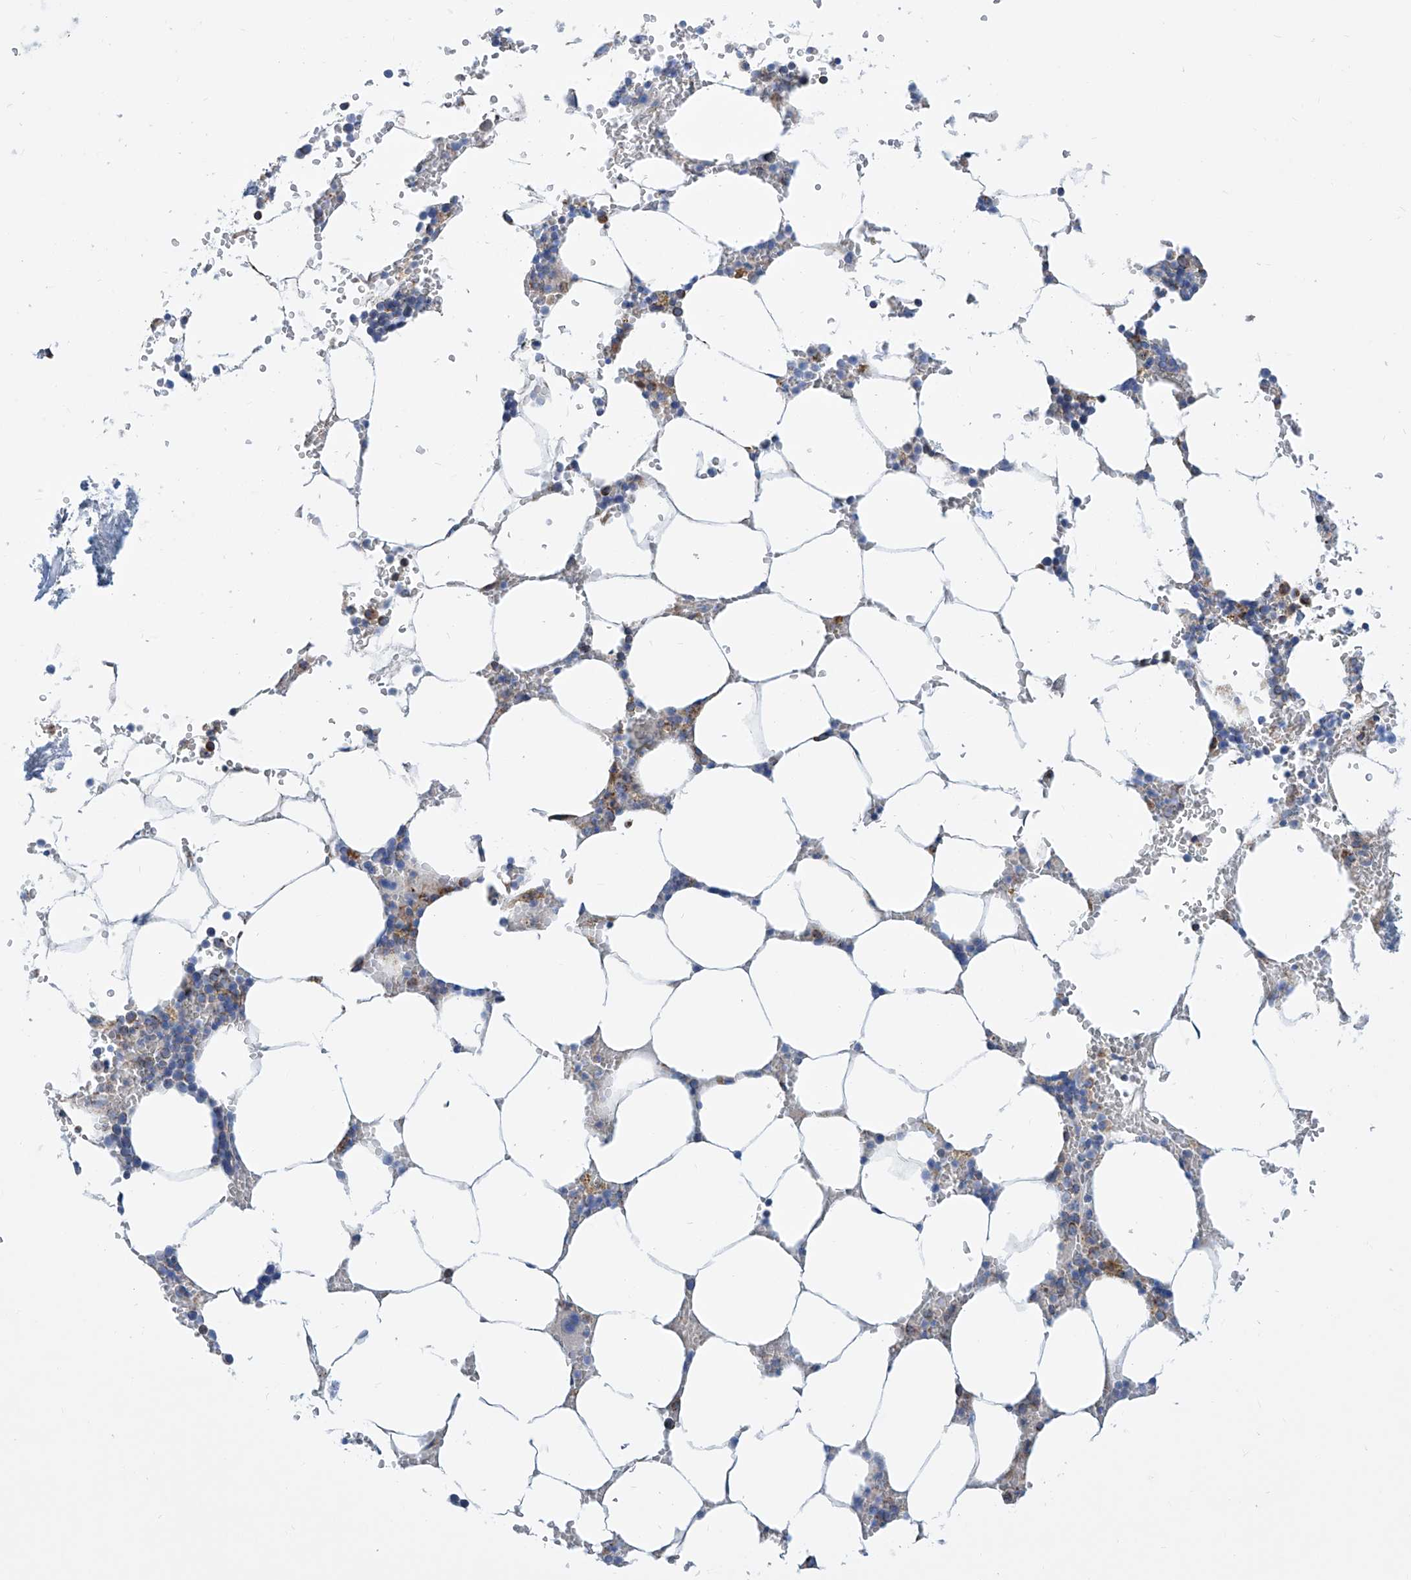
{"staining": {"intensity": "weak", "quantity": "<25%", "location": "cytoplasmic/membranous"}, "tissue": "bone marrow", "cell_type": "Hematopoietic cells", "image_type": "normal", "snomed": [{"axis": "morphology", "description": "Normal tissue, NOS"}, {"axis": "topography", "description": "Bone marrow"}], "caption": "Hematopoietic cells show no significant positivity in normal bone marrow. (Immunohistochemistry (ihc), brightfield microscopy, high magnification).", "gene": "MAD2L1", "patient": {"sex": "male", "age": 70}}